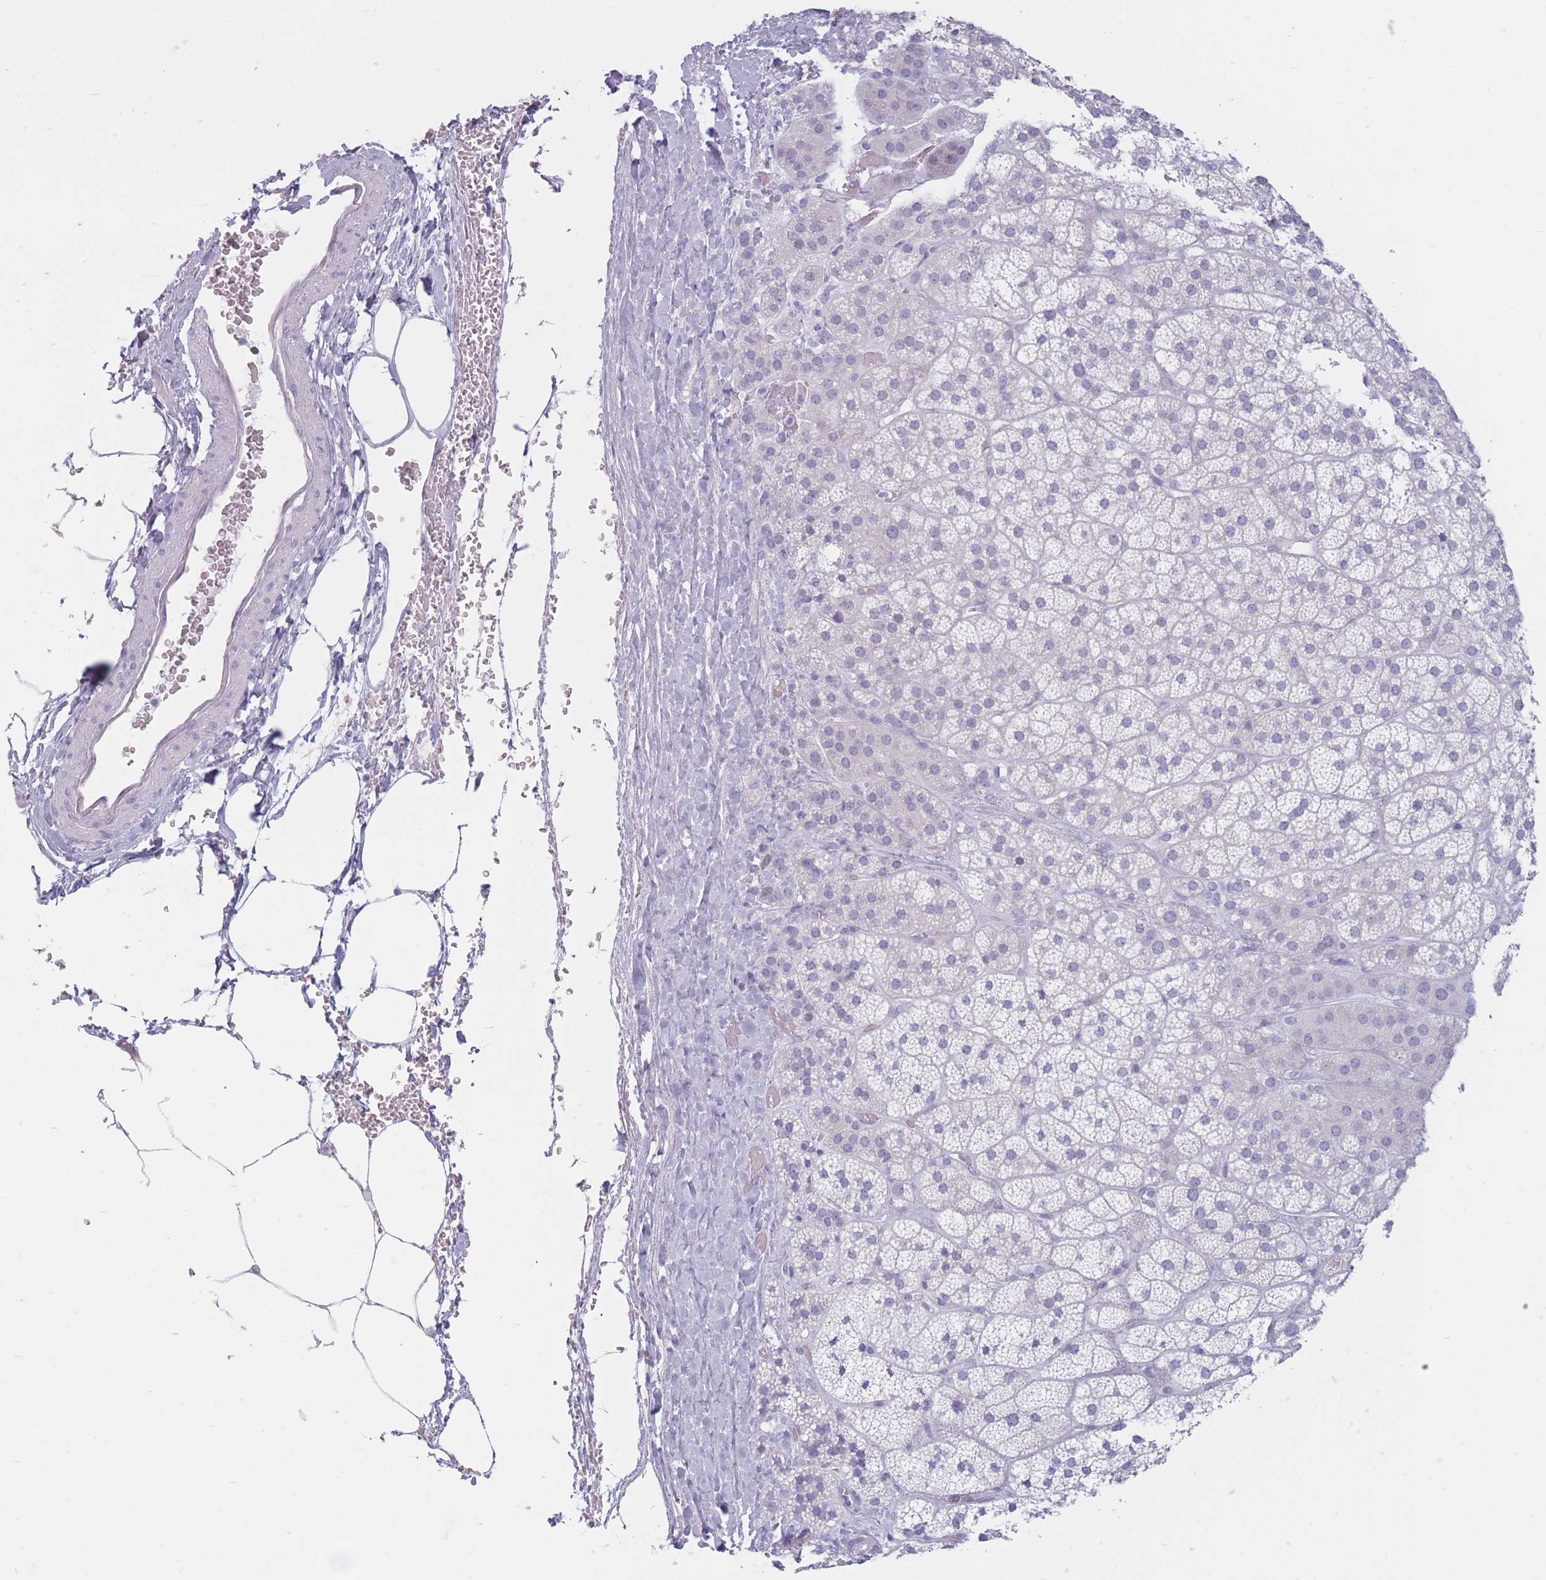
{"staining": {"intensity": "negative", "quantity": "none", "location": "none"}, "tissue": "adrenal gland", "cell_type": "Glandular cells", "image_type": "normal", "snomed": [{"axis": "morphology", "description": "Normal tissue, NOS"}, {"axis": "topography", "description": "Adrenal gland"}], "caption": "DAB (3,3'-diaminobenzidine) immunohistochemical staining of unremarkable adrenal gland demonstrates no significant expression in glandular cells. The staining is performed using DAB (3,3'-diaminobenzidine) brown chromogen with nuclei counter-stained in using hematoxylin.", "gene": "PLEKHG2", "patient": {"sex": "female", "age": 70}}